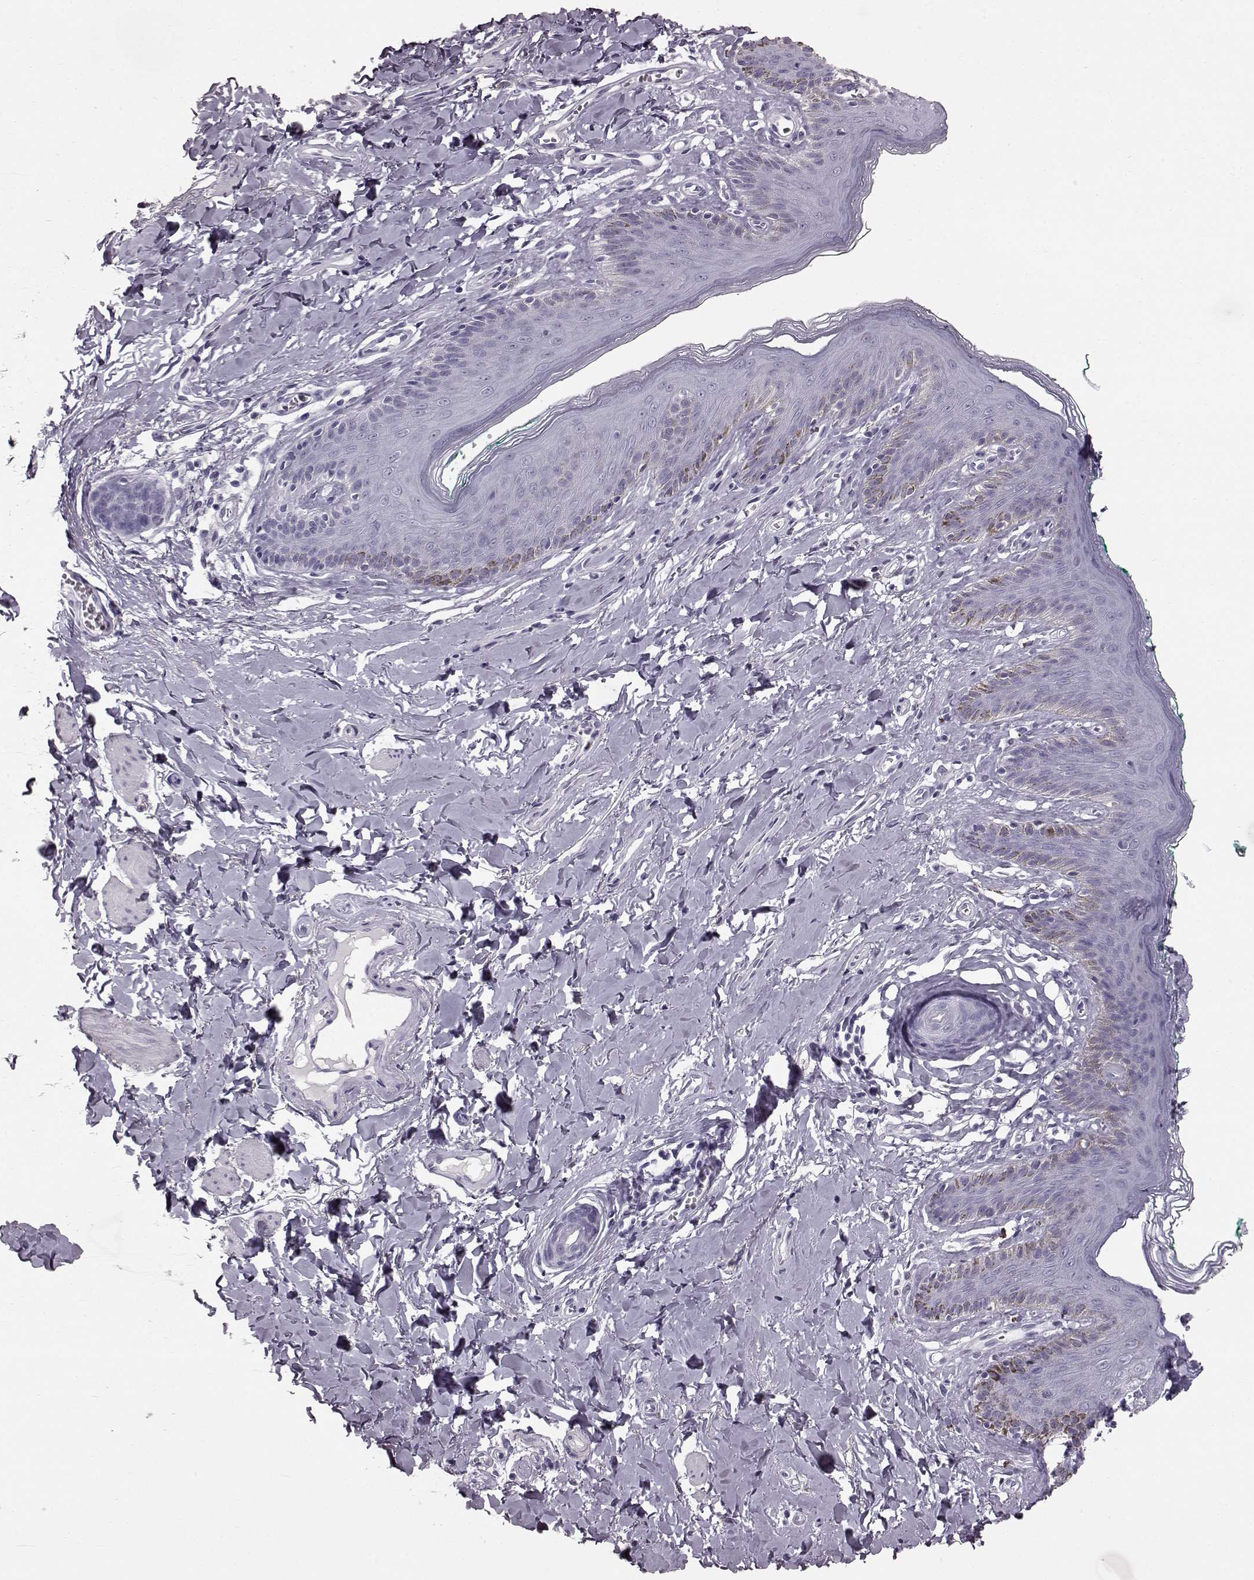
{"staining": {"intensity": "negative", "quantity": "none", "location": "none"}, "tissue": "skin", "cell_type": "Epidermal cells", "image_type": "normal", "snomed": [{"axis": "morphology", "description": "Normal tissue, NOS"}, {"axis": "topography", "description": "Vulva"}], "caption": "Unremarkable skin was stained to show a protein in brown. There is no significant staining in epidermal cells. (DAB IHC, high magnification).", "gene": "TCHHL1", "patient": {"sex": "female", "age": 66}}